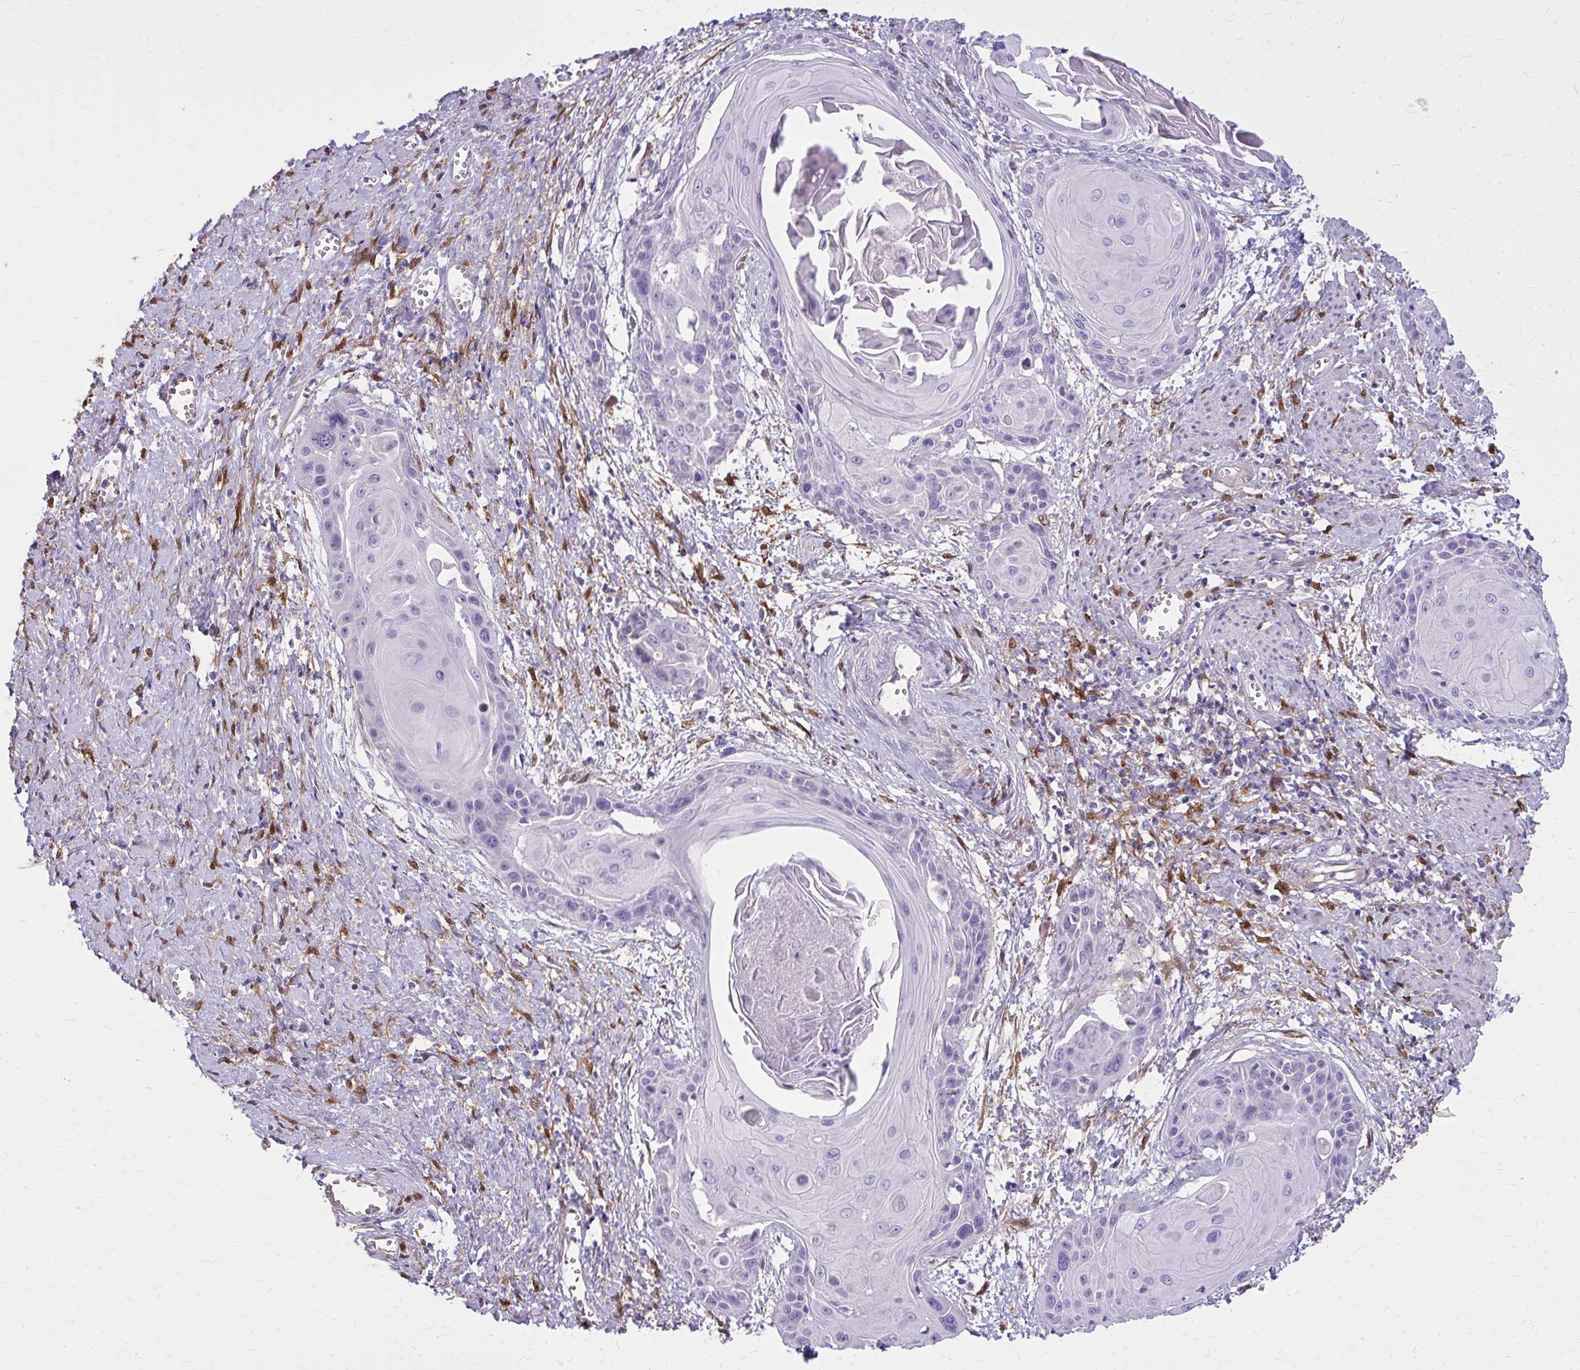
{"staining": {"intensity": "negative", "quantity": "none", "location": "none"}, "tissue": "cervical cancer", "cell_type": "Tumor cells", "image_type": "cancer", "snomed": [{"axis": "morphology", "description": "Squamous cell carcinoma, NOS"}, {"axis": "topography", "description": "Cervix"}], "caption": "Tumor cells are negative for brown protein staining in cervical squamous cell carcinoma.", "gene": "NNMT", "patient": {"sex": "female", "age": 57}}